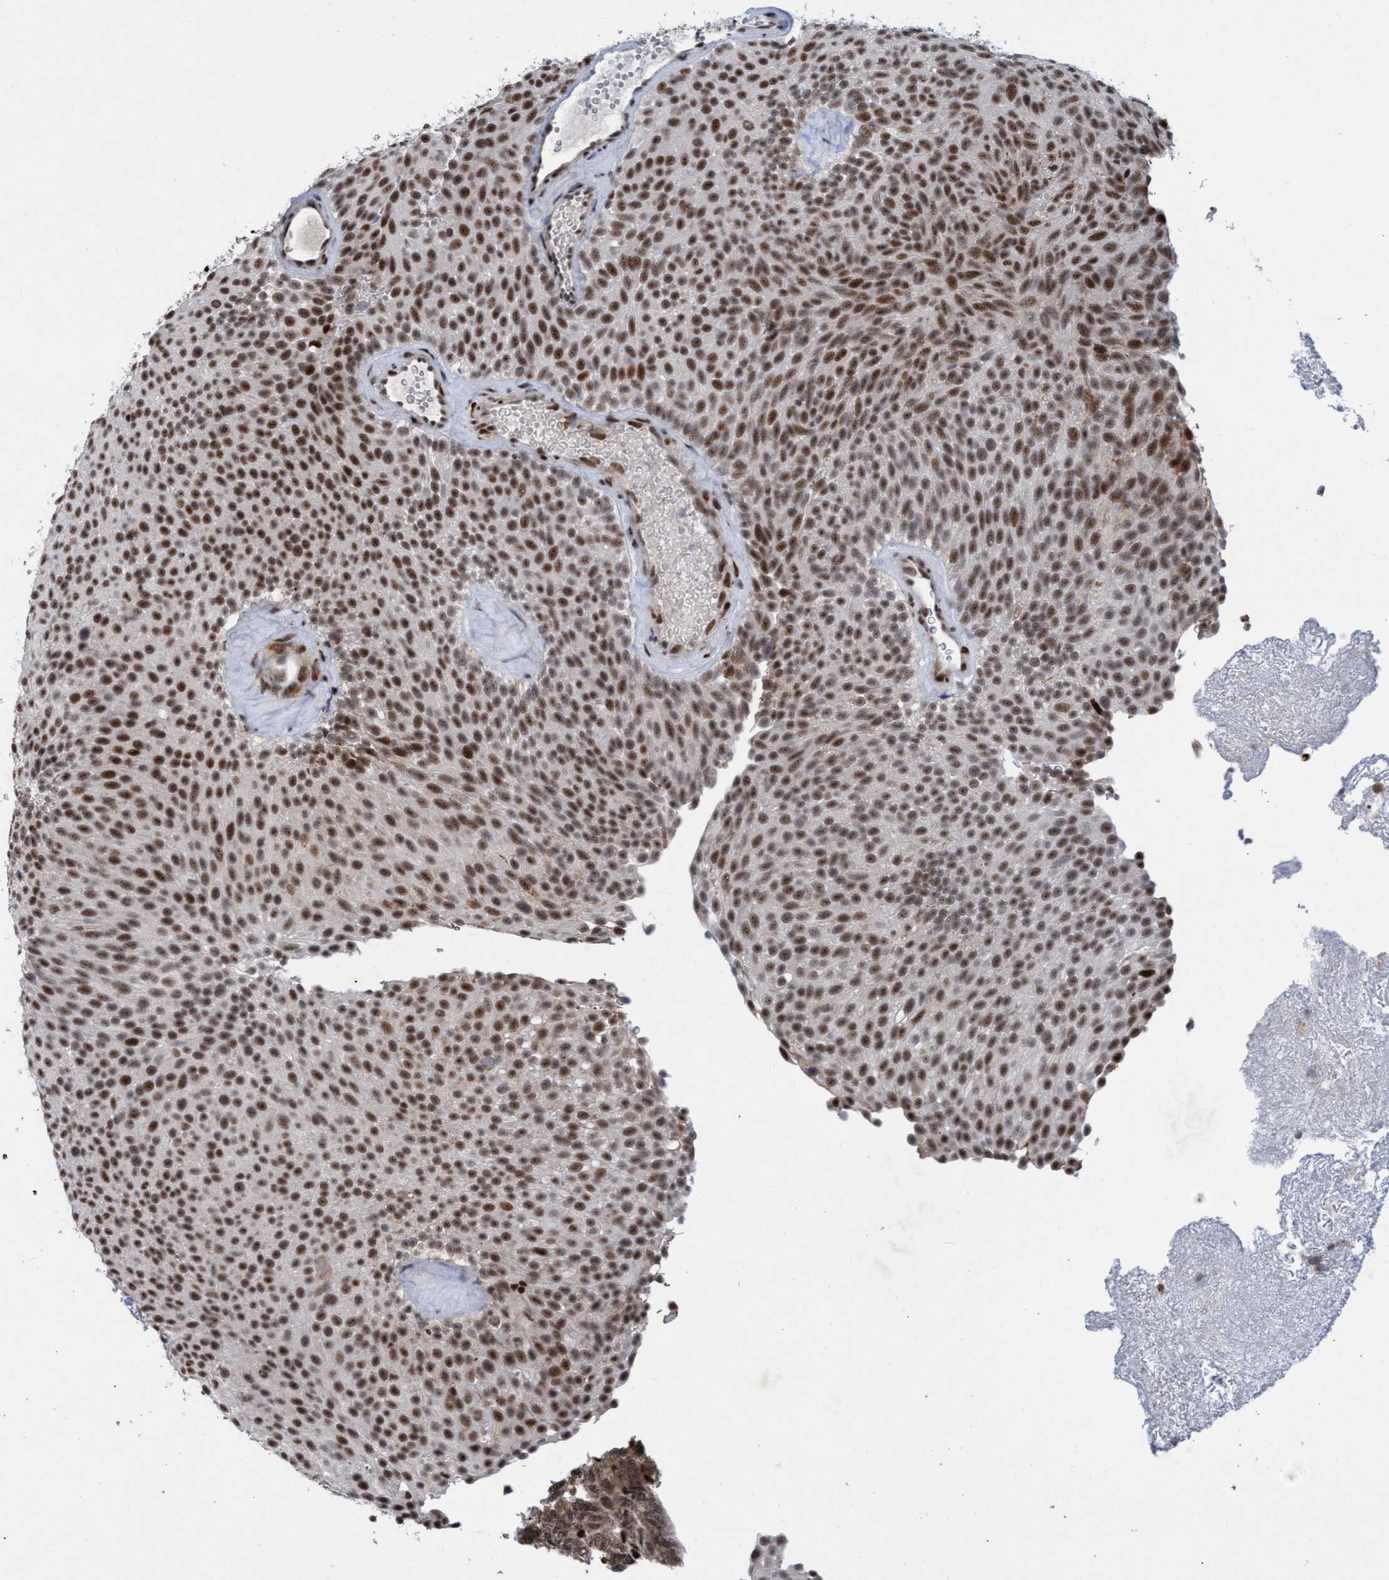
{"staining": {"intensity": "strong", "quantity": ">75%", "location": "nuclear"}, "tissue": "urothelial cancer", "cell_type": "Tumor cells", "image_type": "cancer", "snomed": [{"axis": "morphology", "description": "Urothelial carcinoma, Low grade"}, {"axis": "topography", "description": "Urinary bladder"}], "caption": "Protein expression analysis of urothelial carcinoma (low-grade) exhibits strong nuclear expression in about >75% of tumor cells.", "gene": "GLT6D1", "patient": {"sex": "male", "age": 78}}